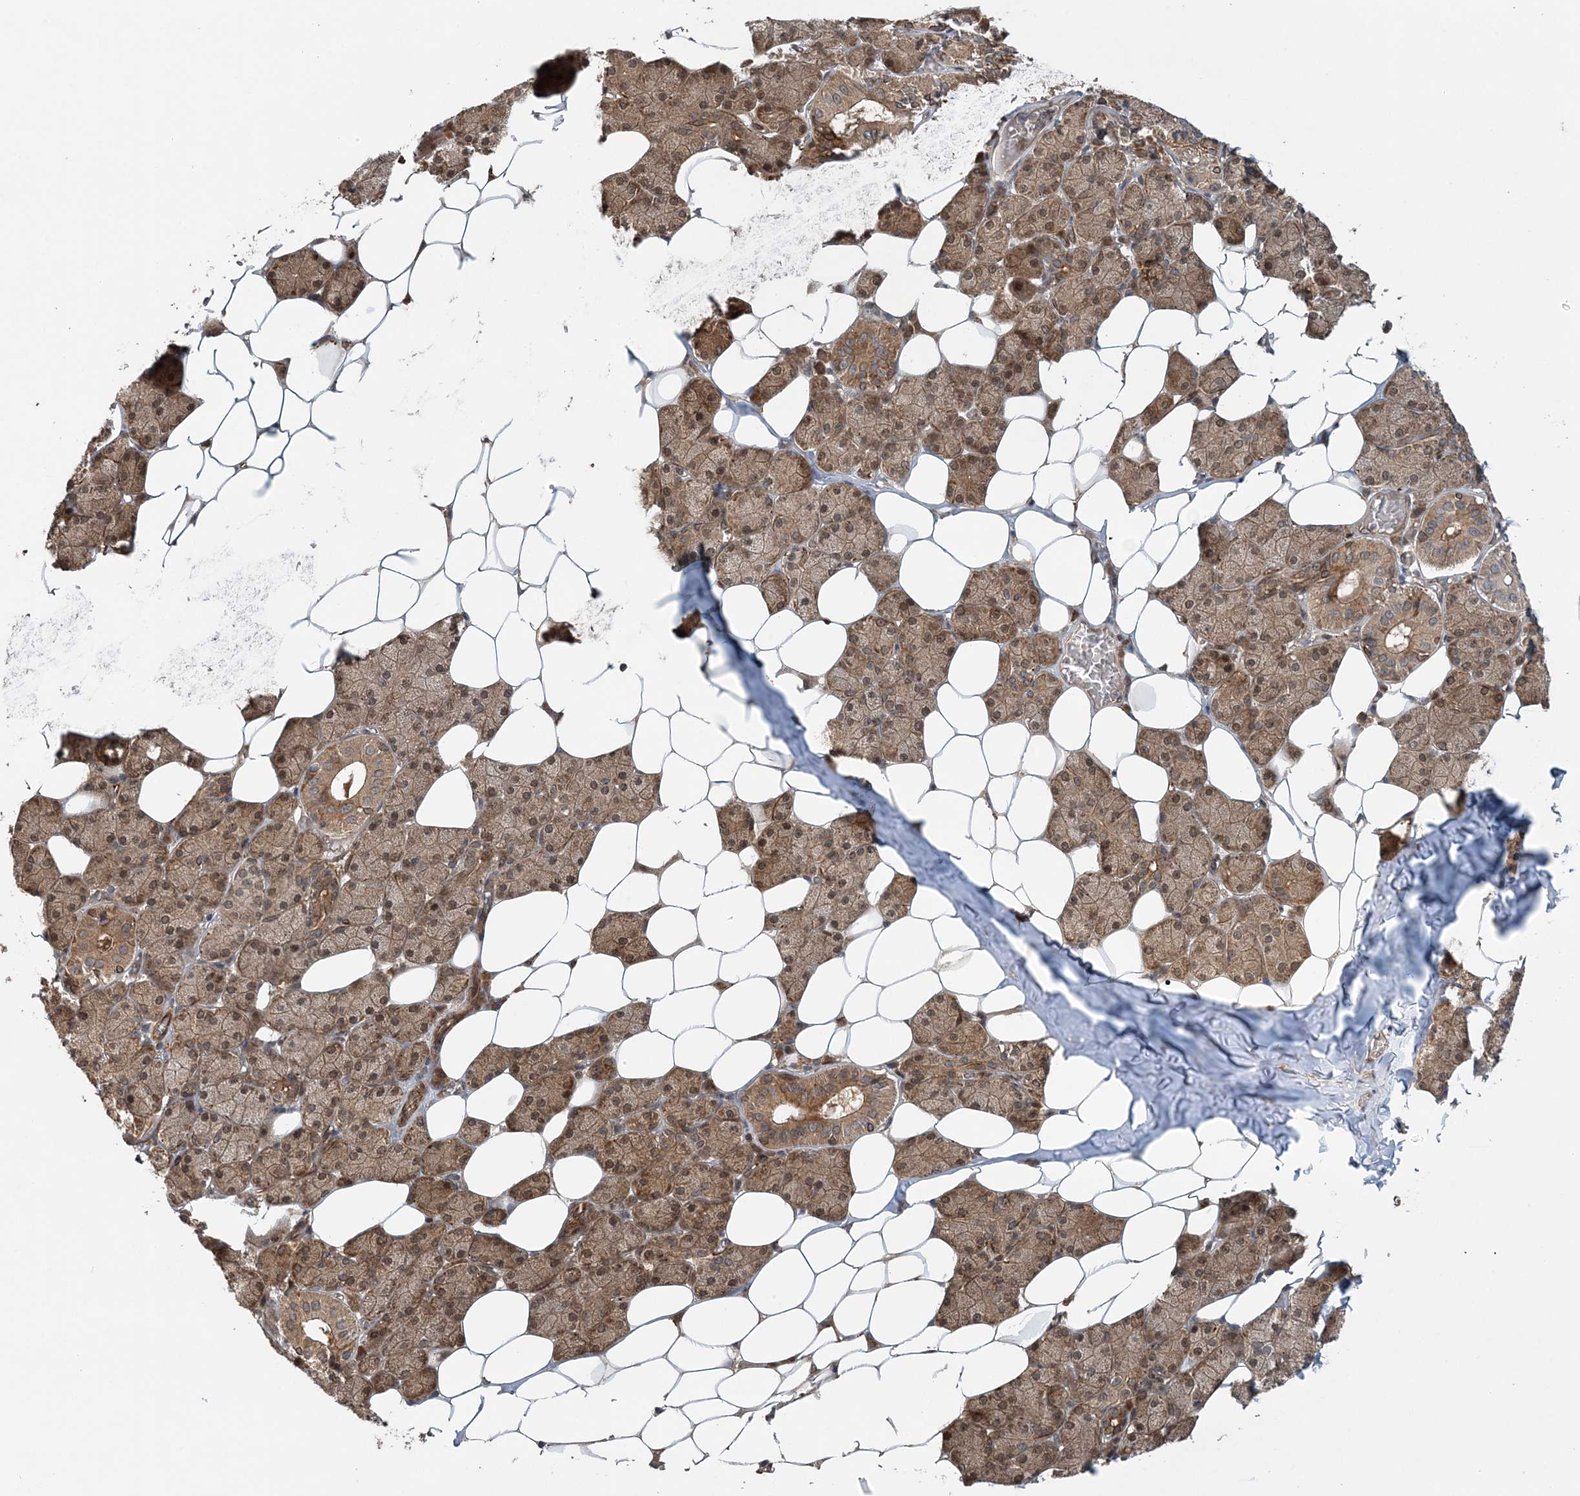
{"staining": {"intensity": "moderate", "quantity": ">75%", "location": "cytoplasmic/membranous,nuclear"}, "tissue": "salivary gland", "cell_type": "Glandular cells", "image_type": "normal", "snomed": [{"axis": "morphology", "description": "Normal tissue, NOS"}, {"axis": "topography", "description": "Salivary gland"}], "caption": "IHC image of benign human salivary gland stained for a protein (brown), which exhibits medium levels of moderate cytoplasmic/membranous,nuclear staining in approximately >75% of glandular cells.", "gene": "UBTD2", "patient": {"sex": "female", "age": 33}}